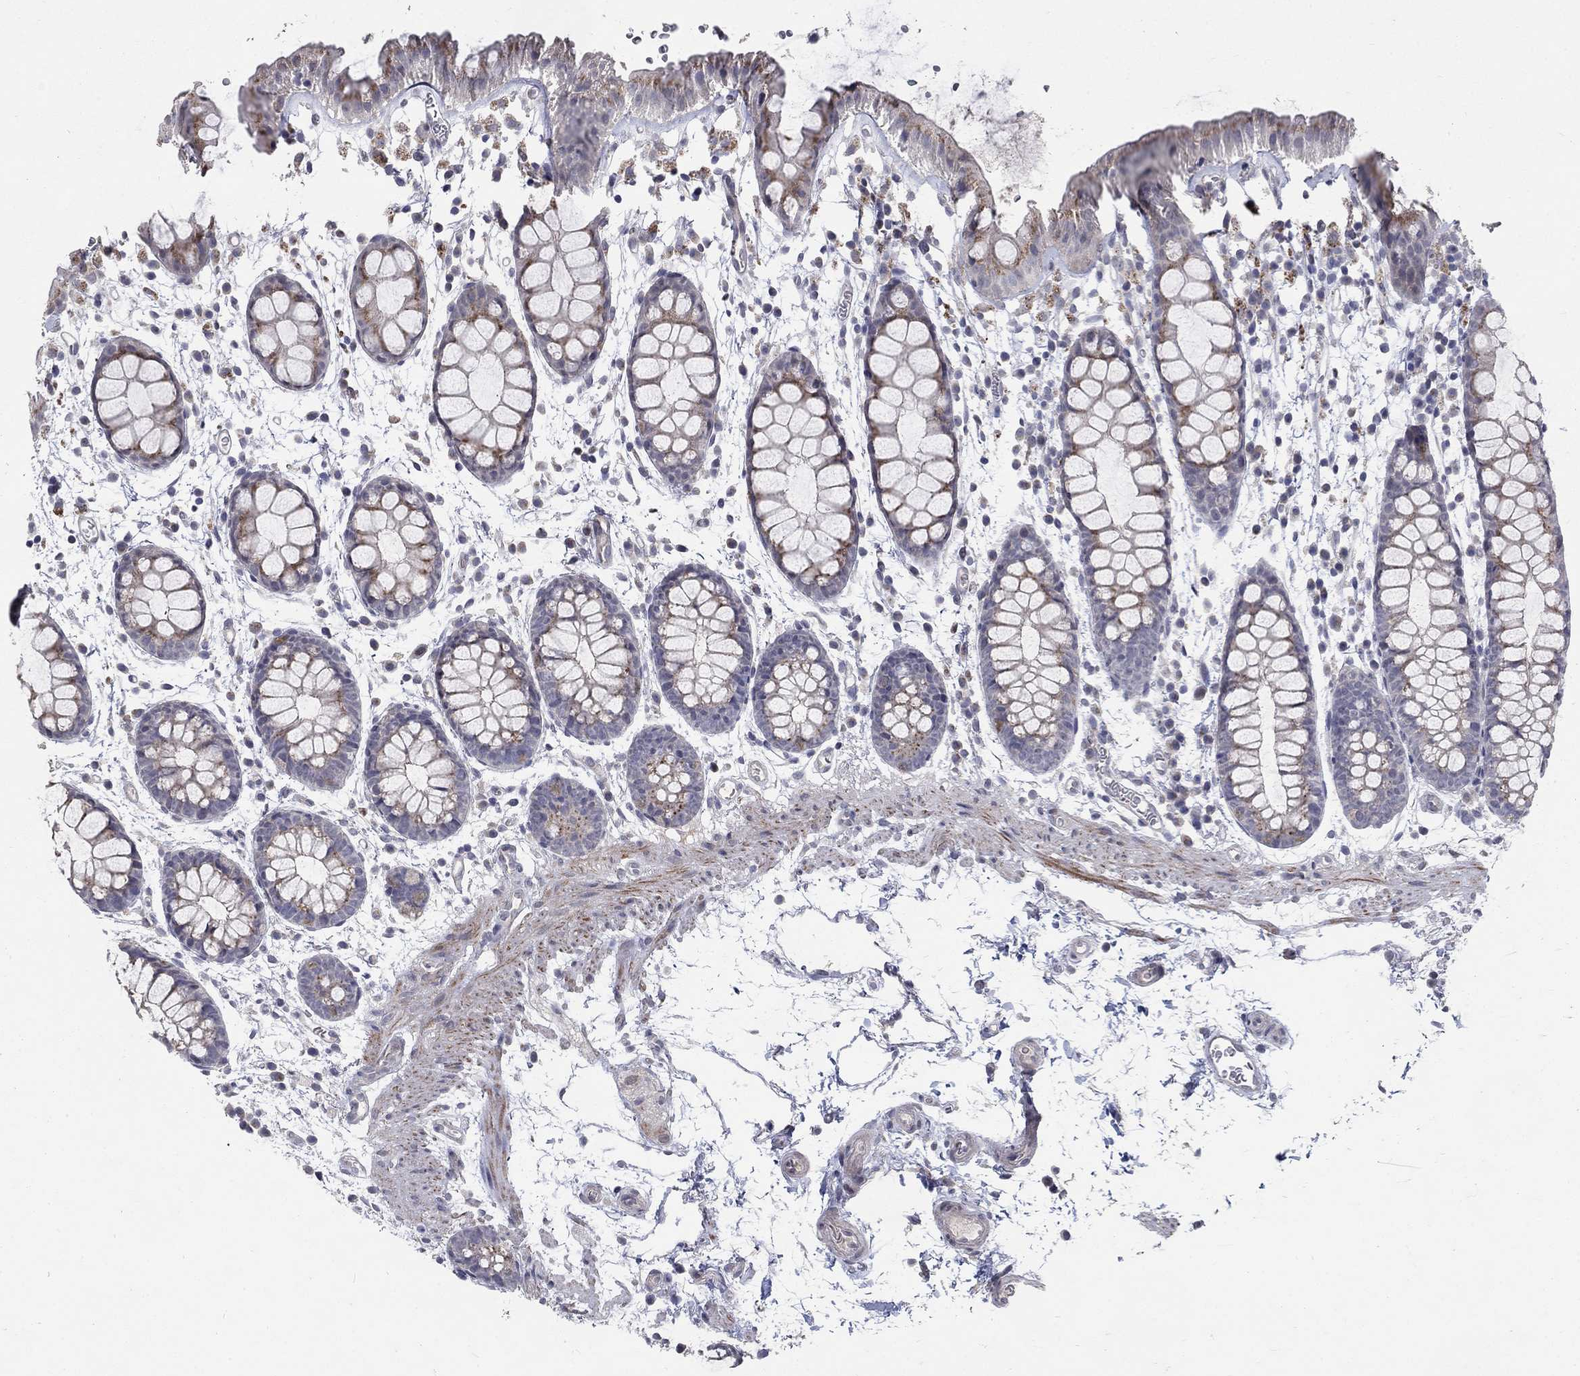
{"staining": {"intensity": "moderate", "quantity": "<25%", "location": "cytoplasmic/membranous"}, "tissue": "rectum", "cell_type": "Glandular cells", "image_type": "normal", "snomed": [{"axis": "morphology", "description": "Normal tissue, NOS"}, {"axis": "topography", "description": "Rectum"}], "caption": "Immunohistochemistry (IHC) micrograph of unremarkable rectum: rectum stained using immunohistochemistry (IHC) displays low levels of moderate protein expression localized specifically in the cytoplasmic/membranous of glandular cells, appearing as a cytoplasmic/membranous brown color.", "gene": "FAM3B", "patient": {"sex": "male", "age": 57}}